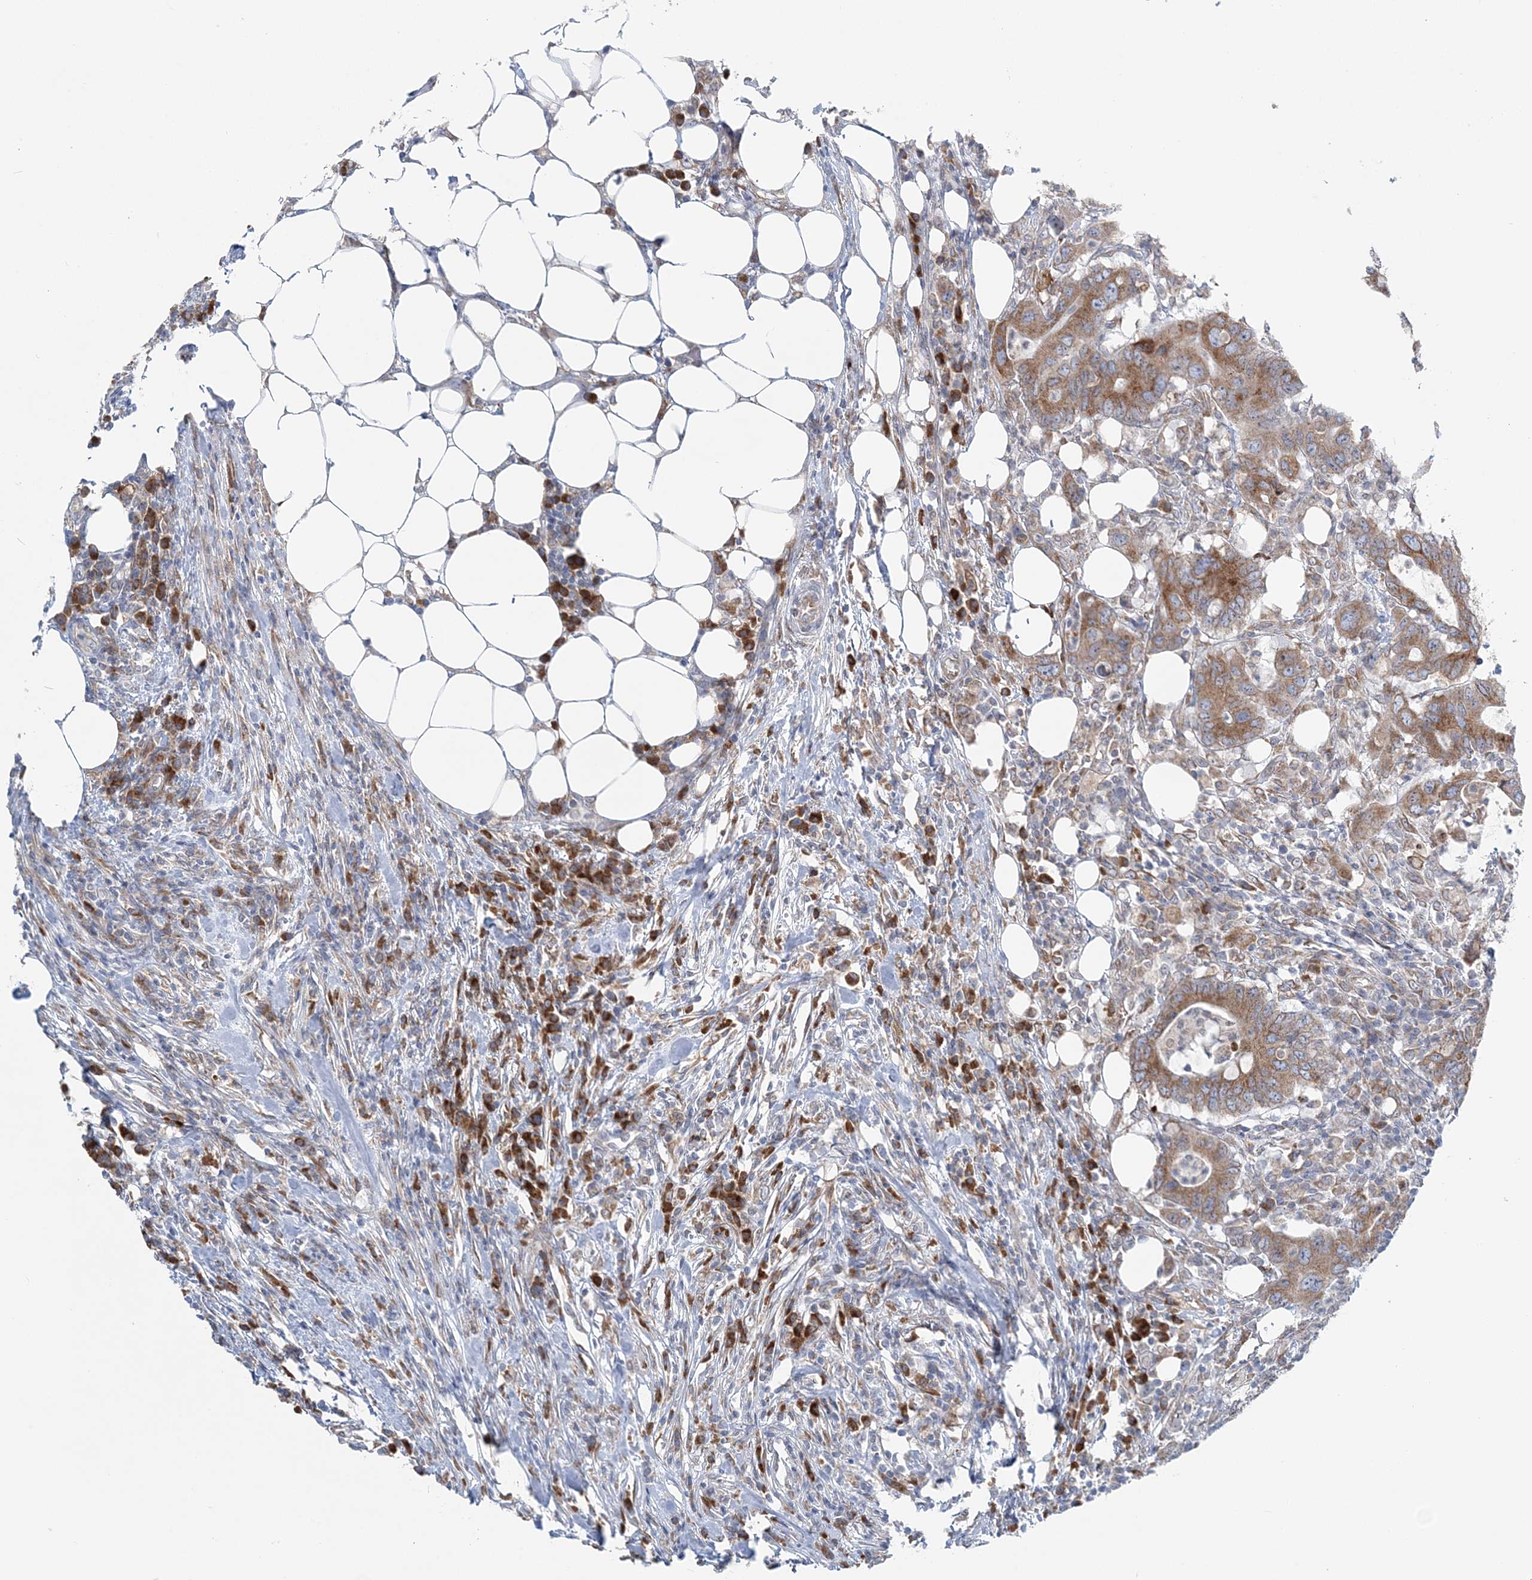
{"staining": {"intensity": "moderate", "quantity": ">75%", "location": "cytoplasmic/membranous"}, "tissue": "colorectal cancer", "cell_type": "Tumor cells", "image_type": "cancer", "snomed": [{"axis": "morphology", "description": "Adenocarcinoma, NOS"}, {"axis": "topography", "description": "Colon"}], "caption": "Human colorectal adenocarcinoma stained with a brown dye displays moderate cytoplasmic/membranous positive positivity in about >75% of tumor cells.", "gene": "TMED10", "patient": {"sex": "male", "age": 71}}